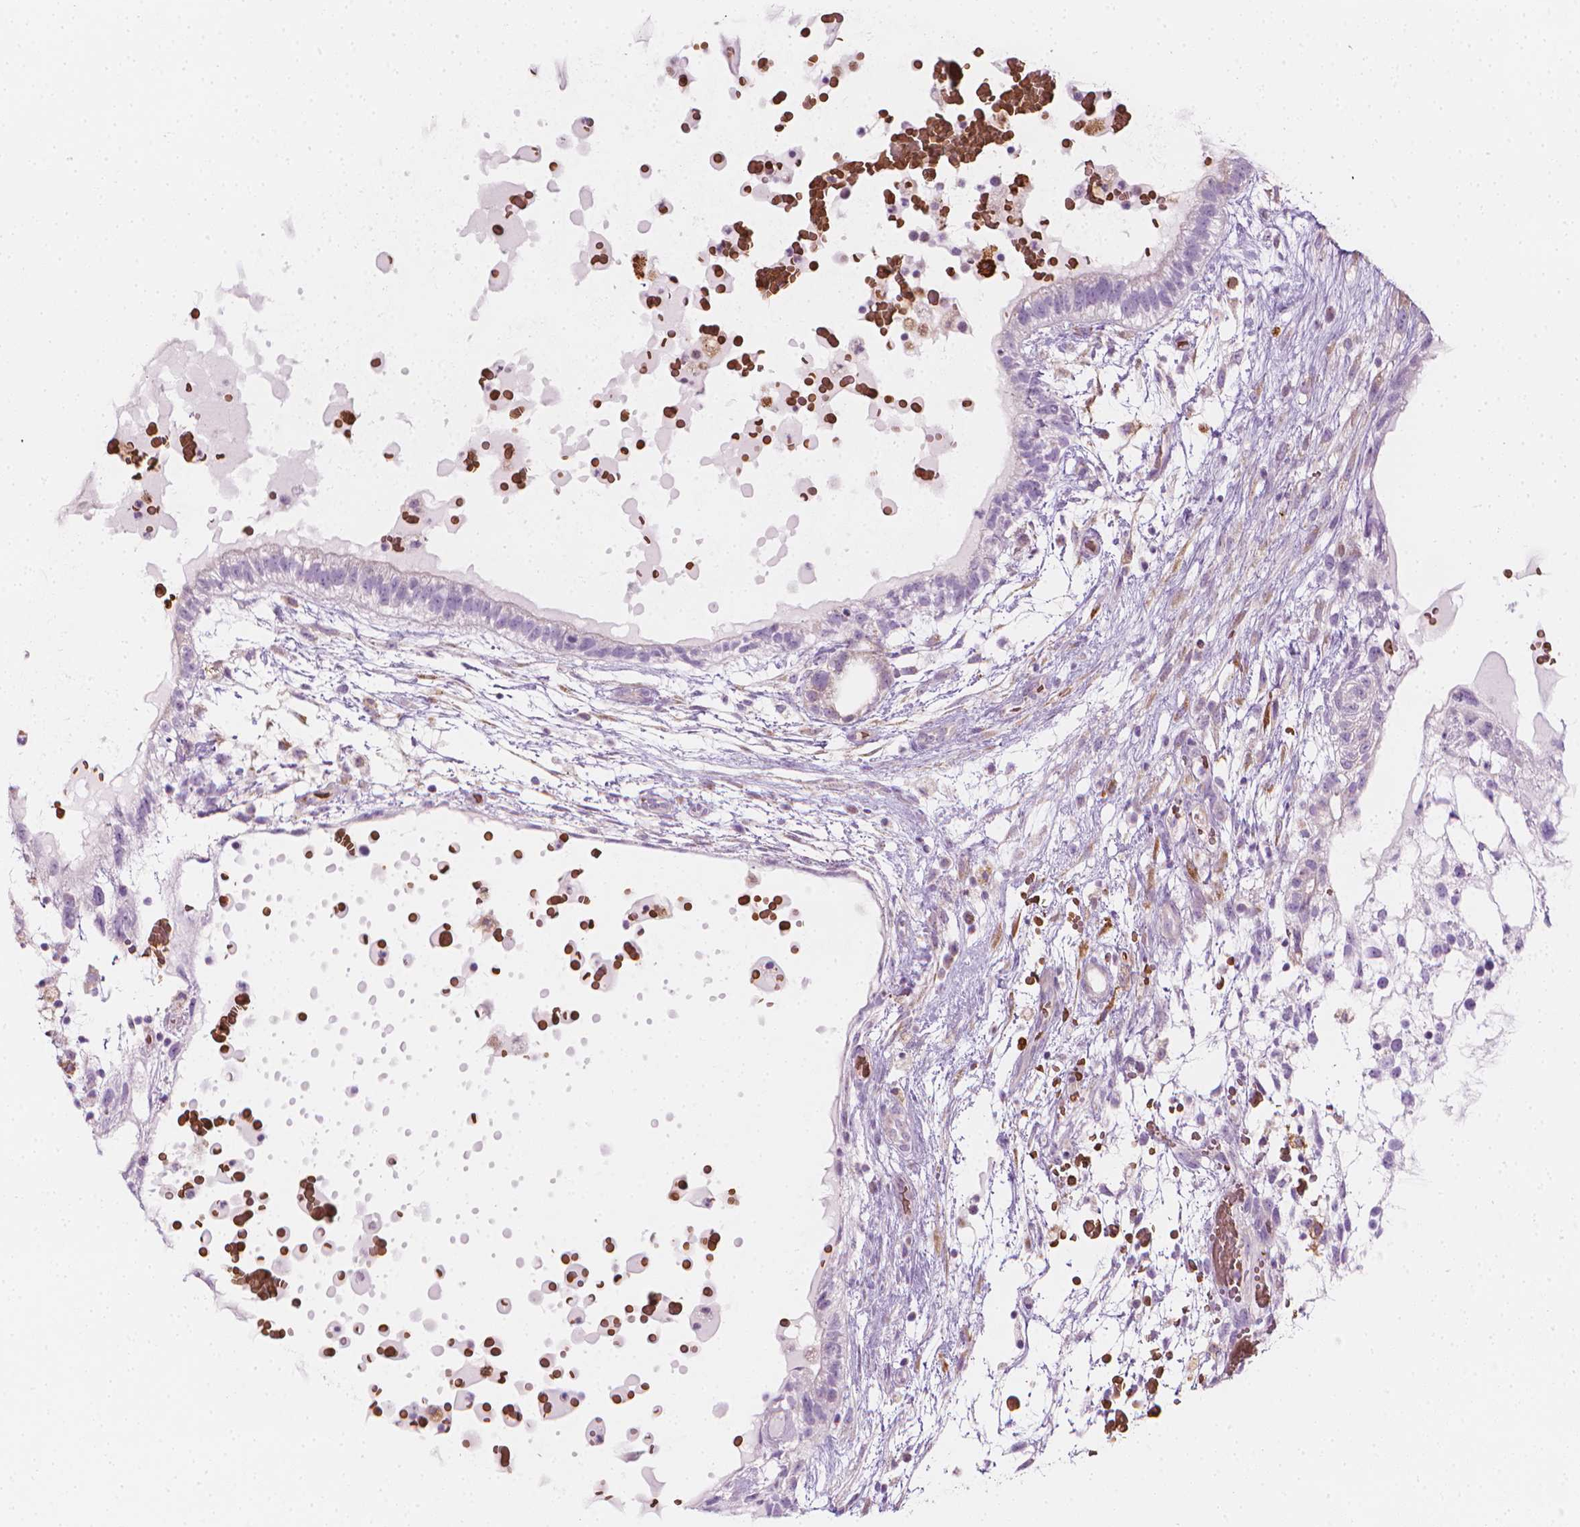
{"staining": {"intensity": "negative", "quantity": "none", "location": "none"}, "tissue": "testis cancer", "cell_type": "Tumor cells", "image_type": "cancer", "snomed": [{"axis": "morphology", "description": "Normal tissue, NOS"}, {"axis": "morphology", "description": "Carcinoma, Embryonal, NOS"}, {"axis": "topography", "description": "Testis"}], "caption": "This is an immunohistochemistry histopathology image of human testis cancer (embryonal carcinoma). There is no positivity in tumor cells.", "gene": "CES1", "patient": {"sex": "male", "age": 32}}